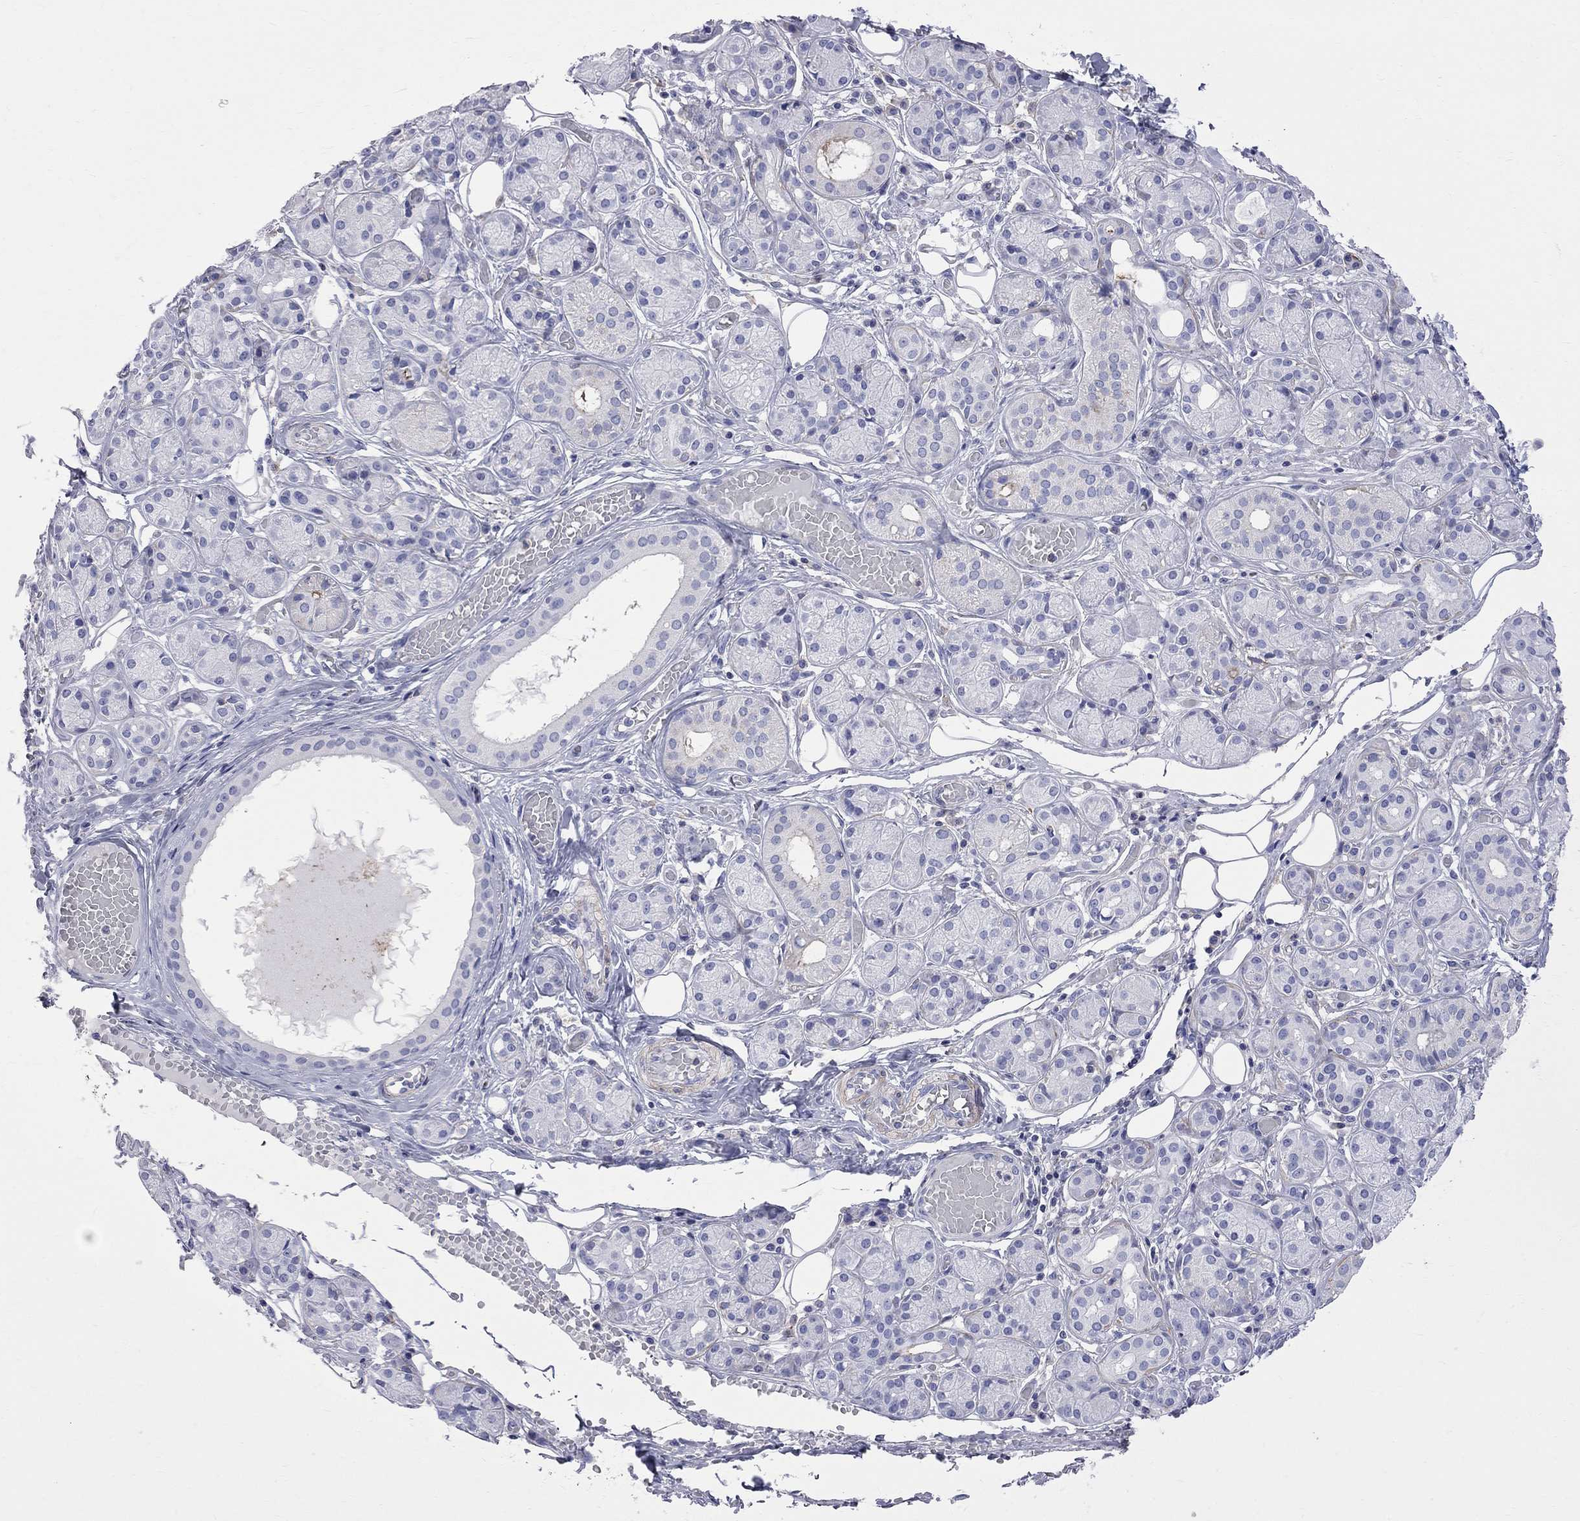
{"staining": {"intensity": "negative", "quantity": "none", "location": "none"}, "tissue": "salivary gland", "cell_type": "Glandular cells", "image_type": "normal", "snomed": [{"axis": "morphology", "description": "Normal tissue, NOS"}, {"axis": "topography", "description": "Salivary gland"}, {"axis": "topography", "description": "Peripheral nerve tissue"}], "caption": "Immunohistochemistry (IHC) of benign human salivary gland exhibits no expression in glandular cells. (Immunohistochemistry, brightfield microscopy, high magnification).", "gene": "S100A3", "patient": {"sex": "male", "age": 71}}